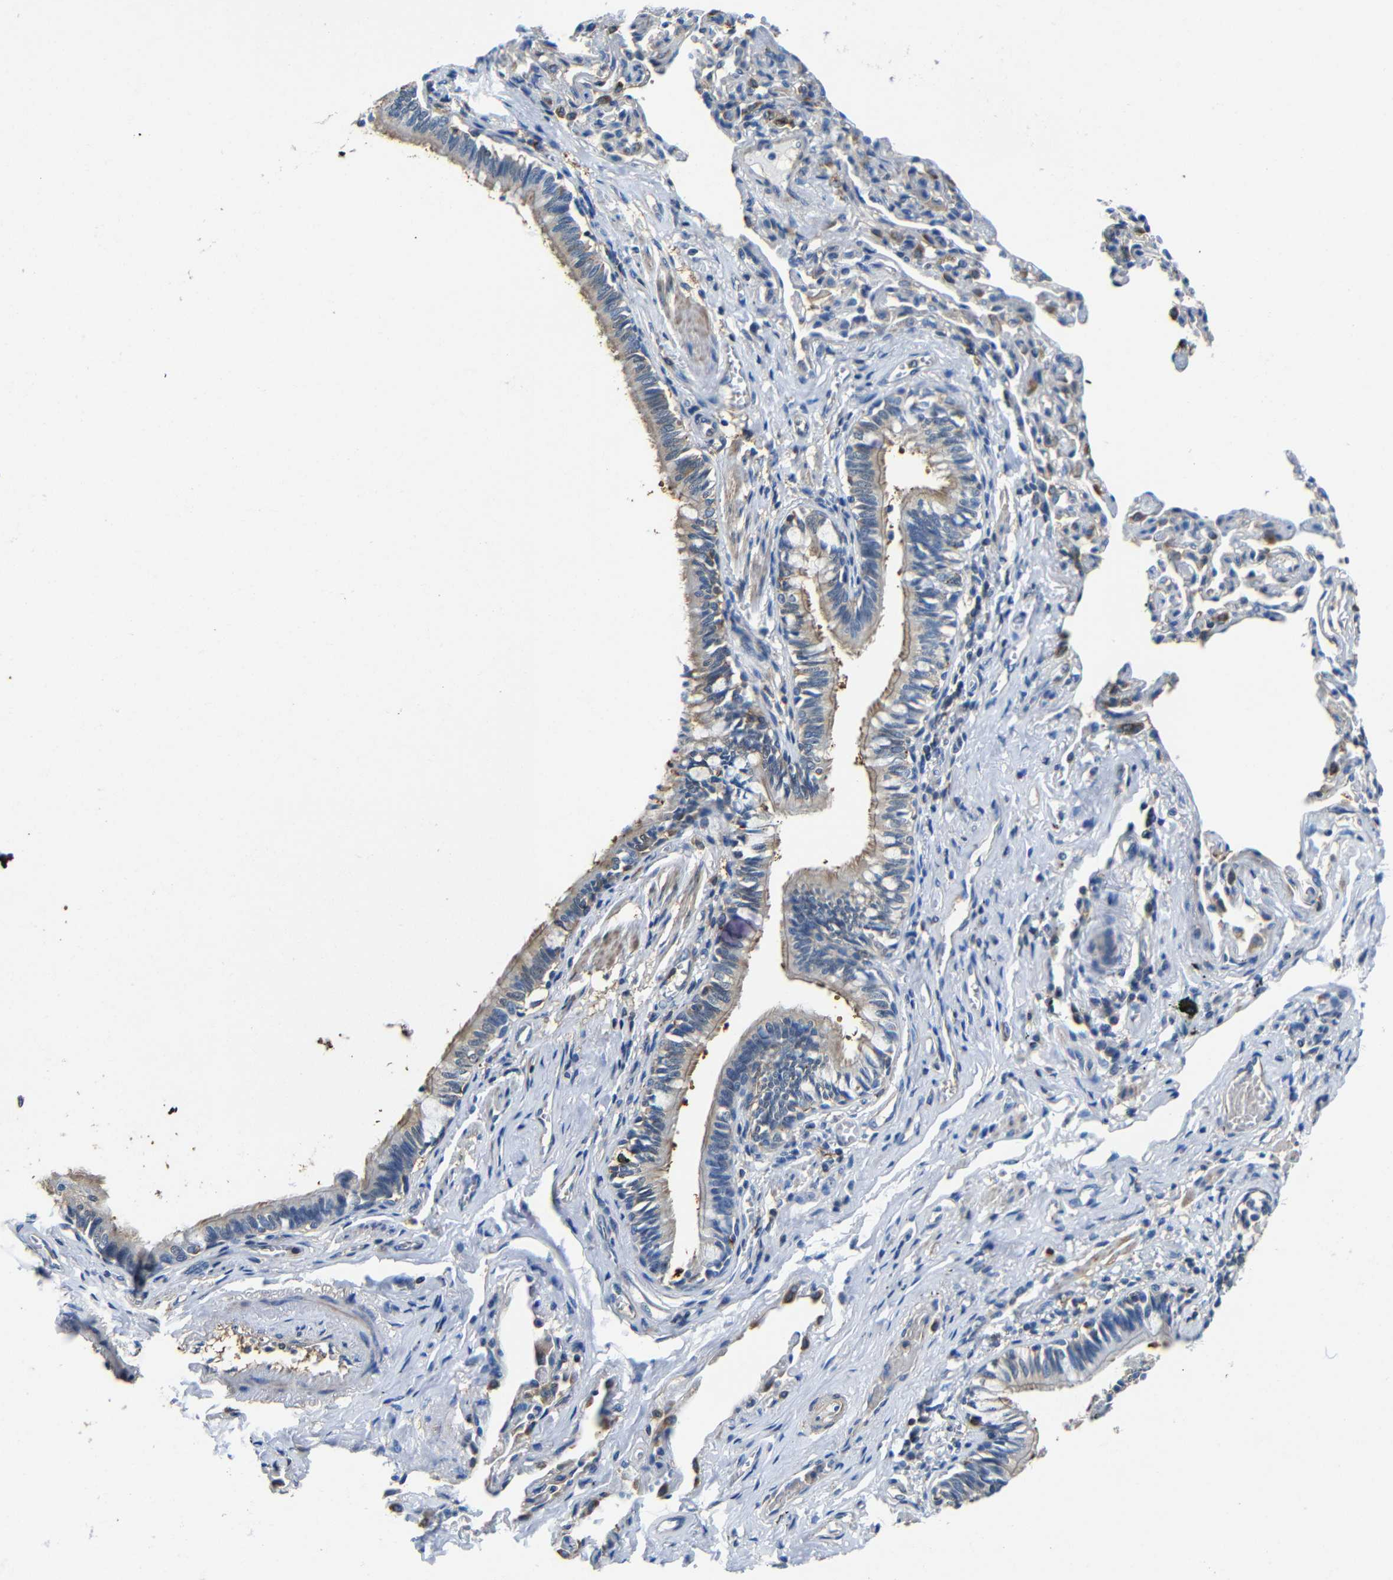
{"staining": {"intensity": "moderate", "quantity": ">75%", "location": "cytoplasmic/membranous"}, "tissue": "bronchus", "cell_type": "Respiratory epithelial cells", "image_type": "normal", "snomed": [{"axis": "morphology", "description": "Normal tissue, NOS"}, {"axis": "topography", "description": "Bronchus"}, {"axis": "topography", "description": "Lung"}], "caption": "Immunohistochemical staining of normal human bronchus displays >75% levels of moderate cytoplasmic/membranous protein expression in approximately >75% of respiratory epithelial cells. The staining was performed using DAB (3,3'-diaminobenzidine) to visualize the protein expression in brown, while the nuclei were stained in blue with hematoxylin (Magnification: 20x).", "gene": "GDI1", "patient": {"sex": "male", "age": 64}}